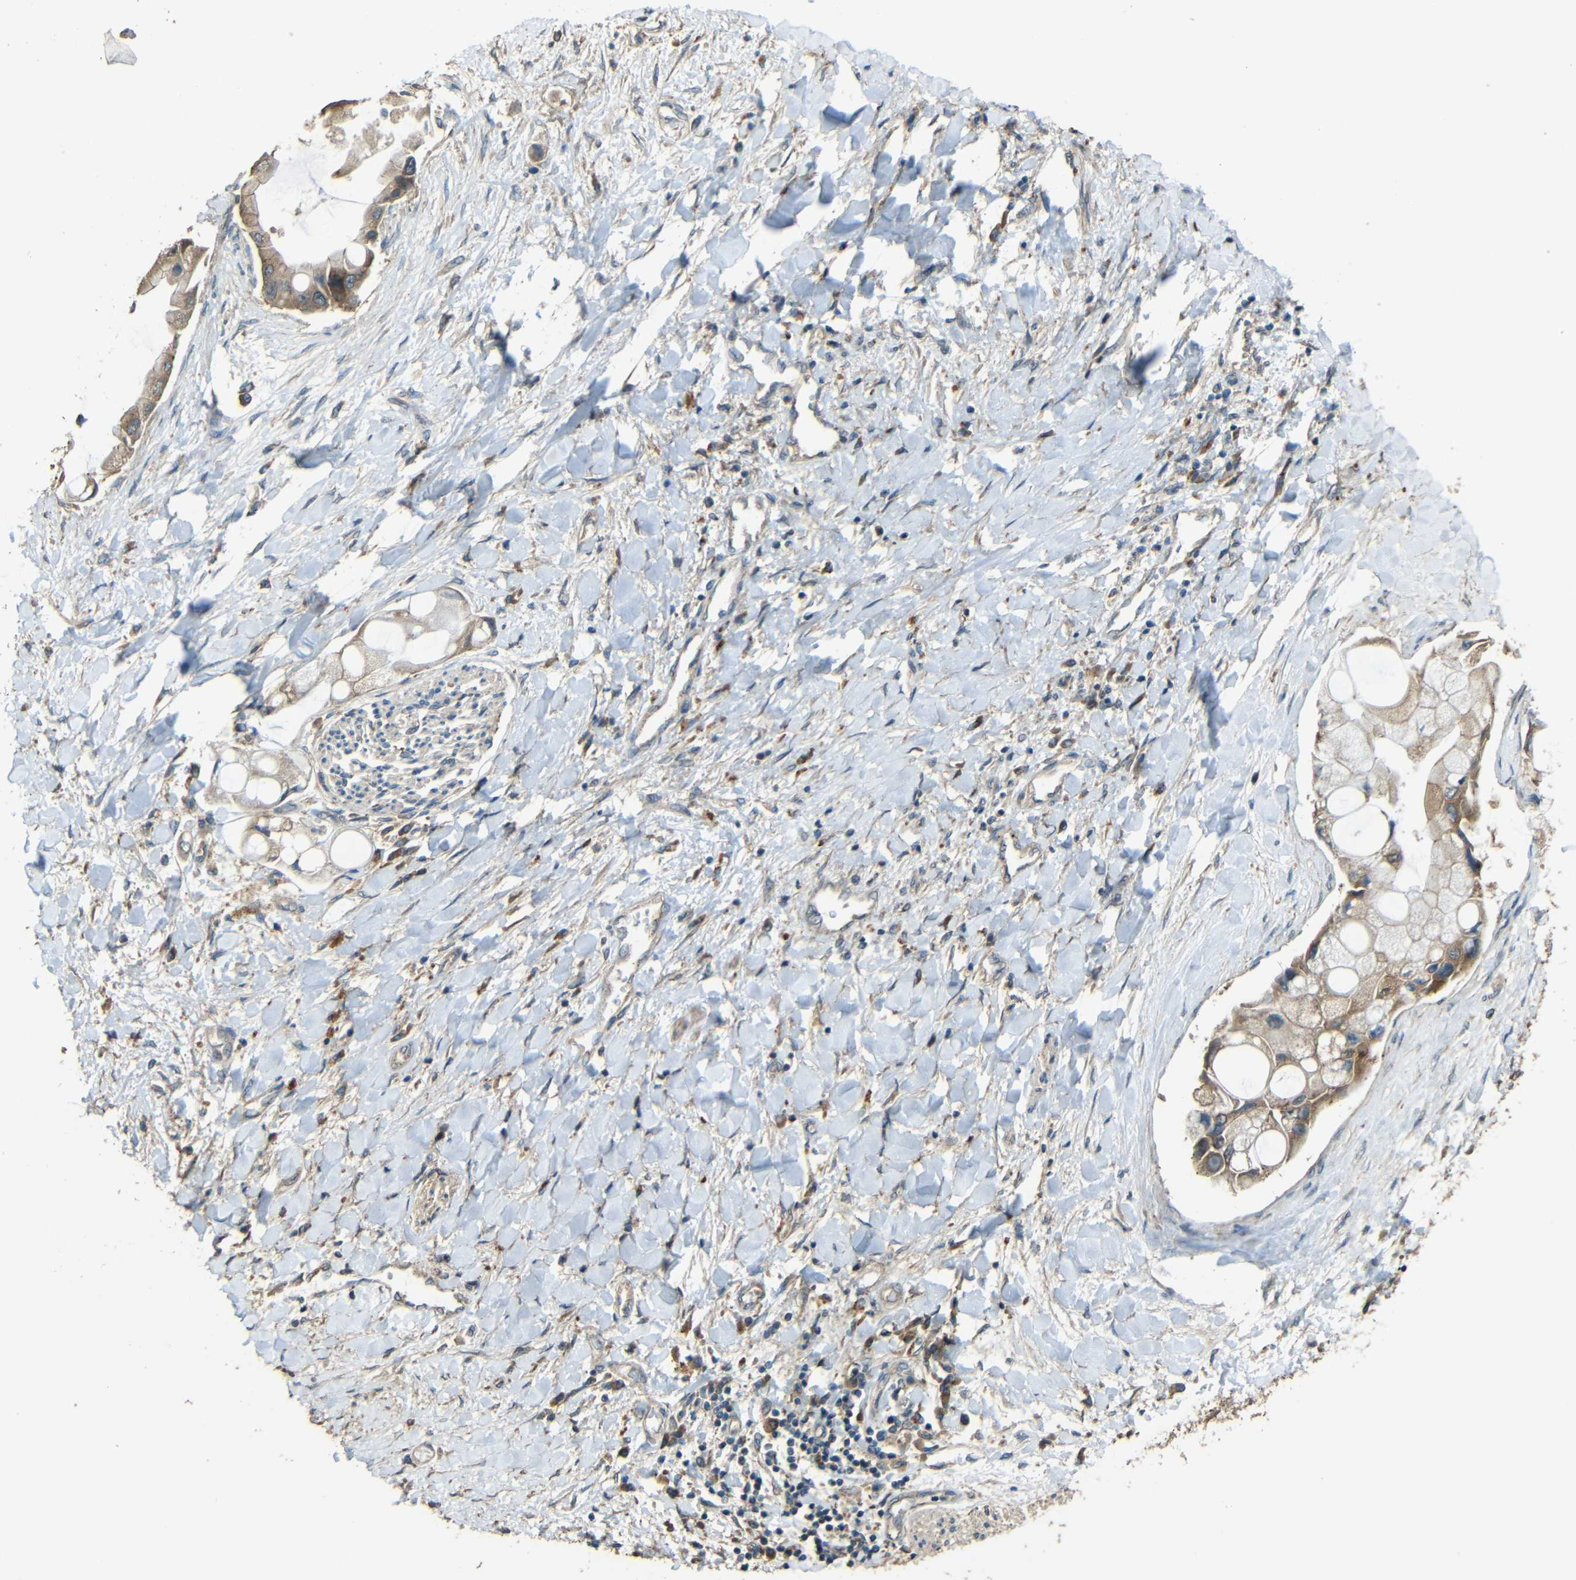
{"staining": {"intensity": "moderate", "quantity": ">75%", "location": "cytoplasmic/membranous"}, "tissue": "liver cancer", "cell_type": "Tumor cells", "image_type": "cancer", "snomed": [{"axis": "morphology", "description": "Cholangiocarcinoma"}, {"axis": "topography", "description": "Liver"}], "caption": "Liver cancer was stained to show a protein in brown. There is medium levels of moderate cytoplasmic/membranous positivity in approximately >75% of tumor cells.", "gene": "ACACA", "patient": {"sex": "male", "age": 50}}